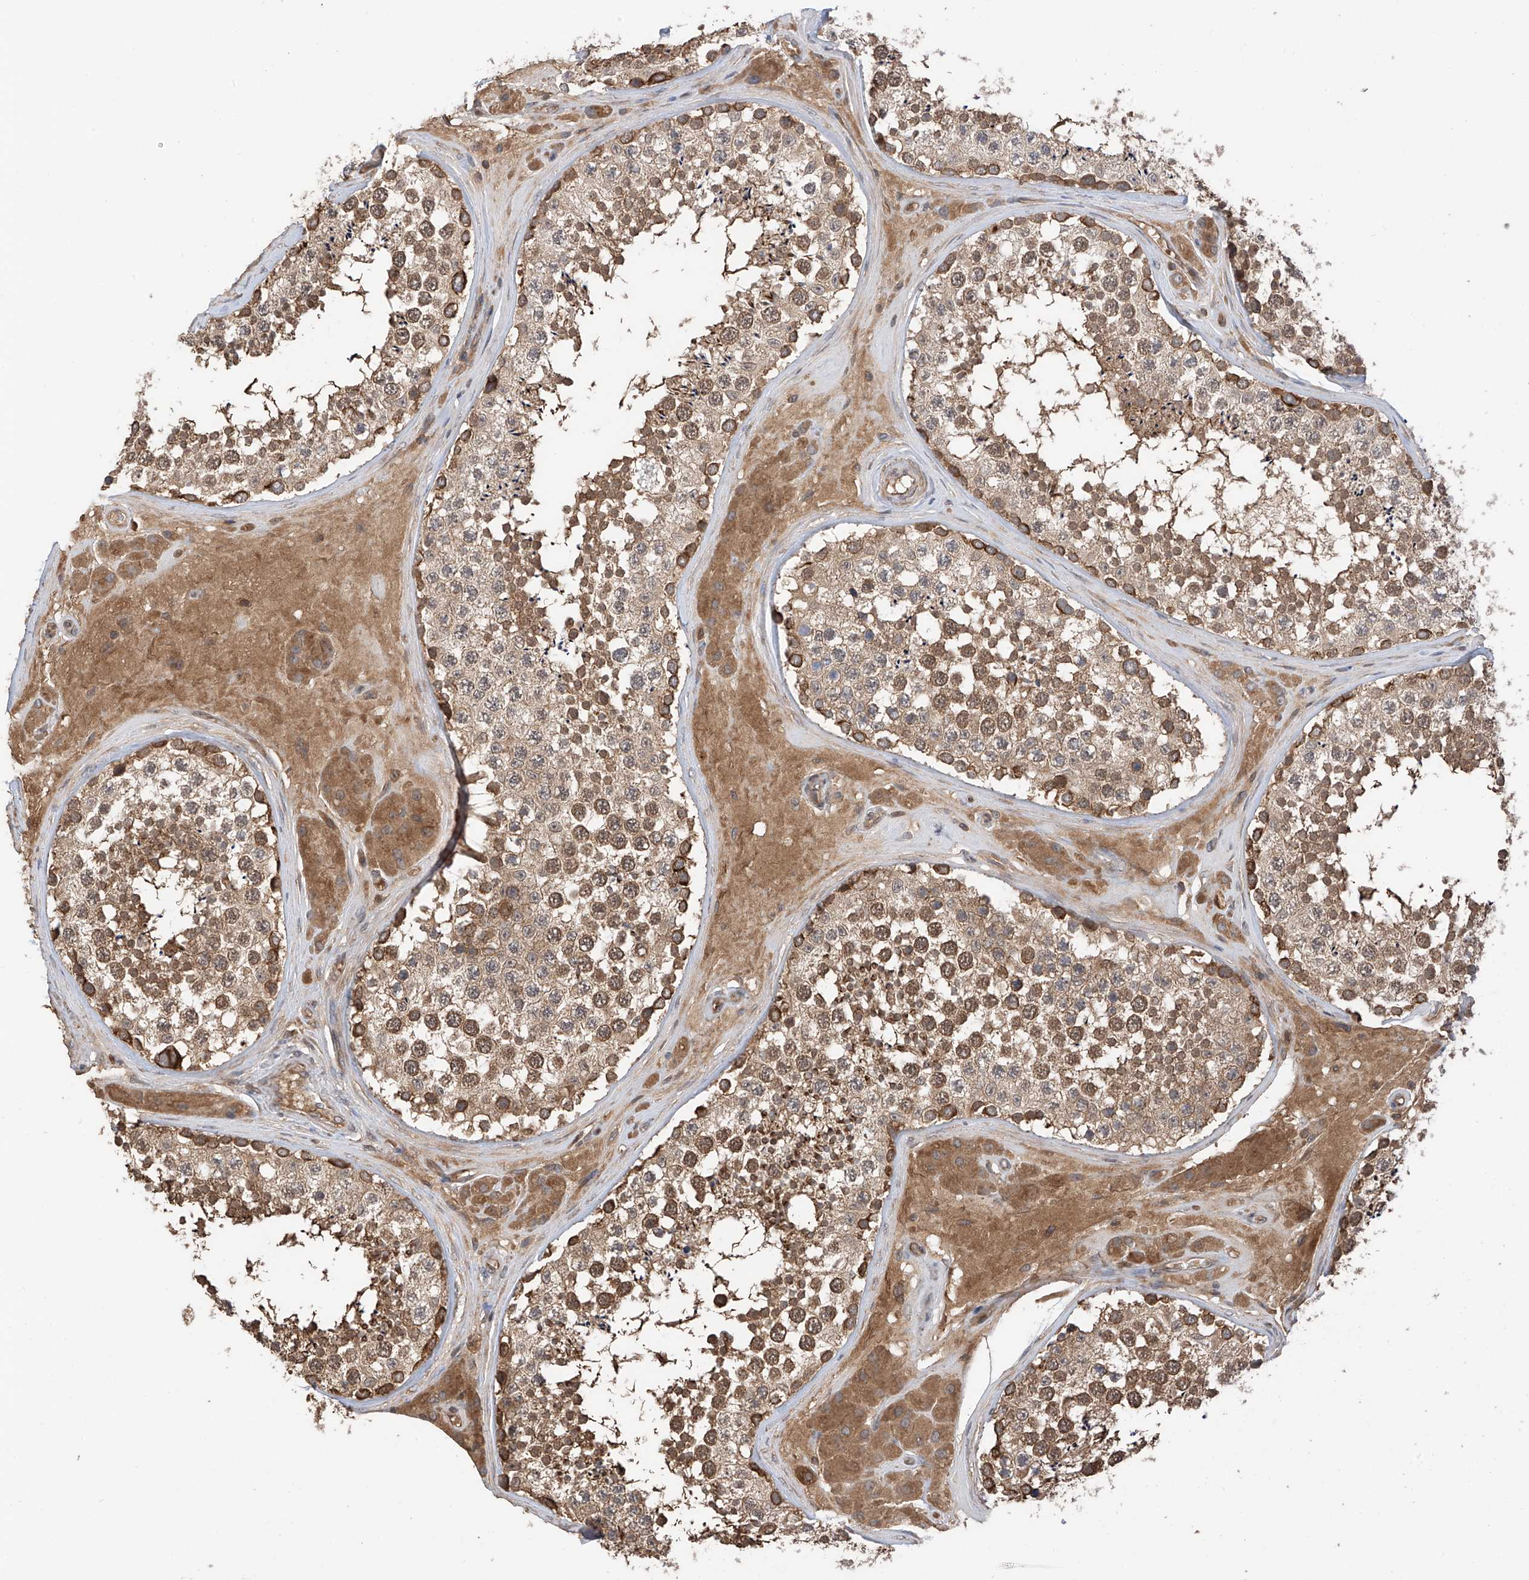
{"staining": {"intensity": "strong", "quantity": ">75%", "location": "cytoplasmic/membranous"}, "tissue": "testis", "cell_type": "Cells in seminiferous ducts", "image_type": "normal", "snomed": [{"axis": "morphology", "description": "Normal tissue, NOS"}, {"axis": "topography", "description": "Testis"}], "caption": "About >75% of cells in seminiferous ducts in benign testis reveal strong cytoplasmic/membranous protein staining as visualized by brown immunohistochemical staining.", "gene": "RPAIN", "patient": {"sex": "male", "age": 46}}